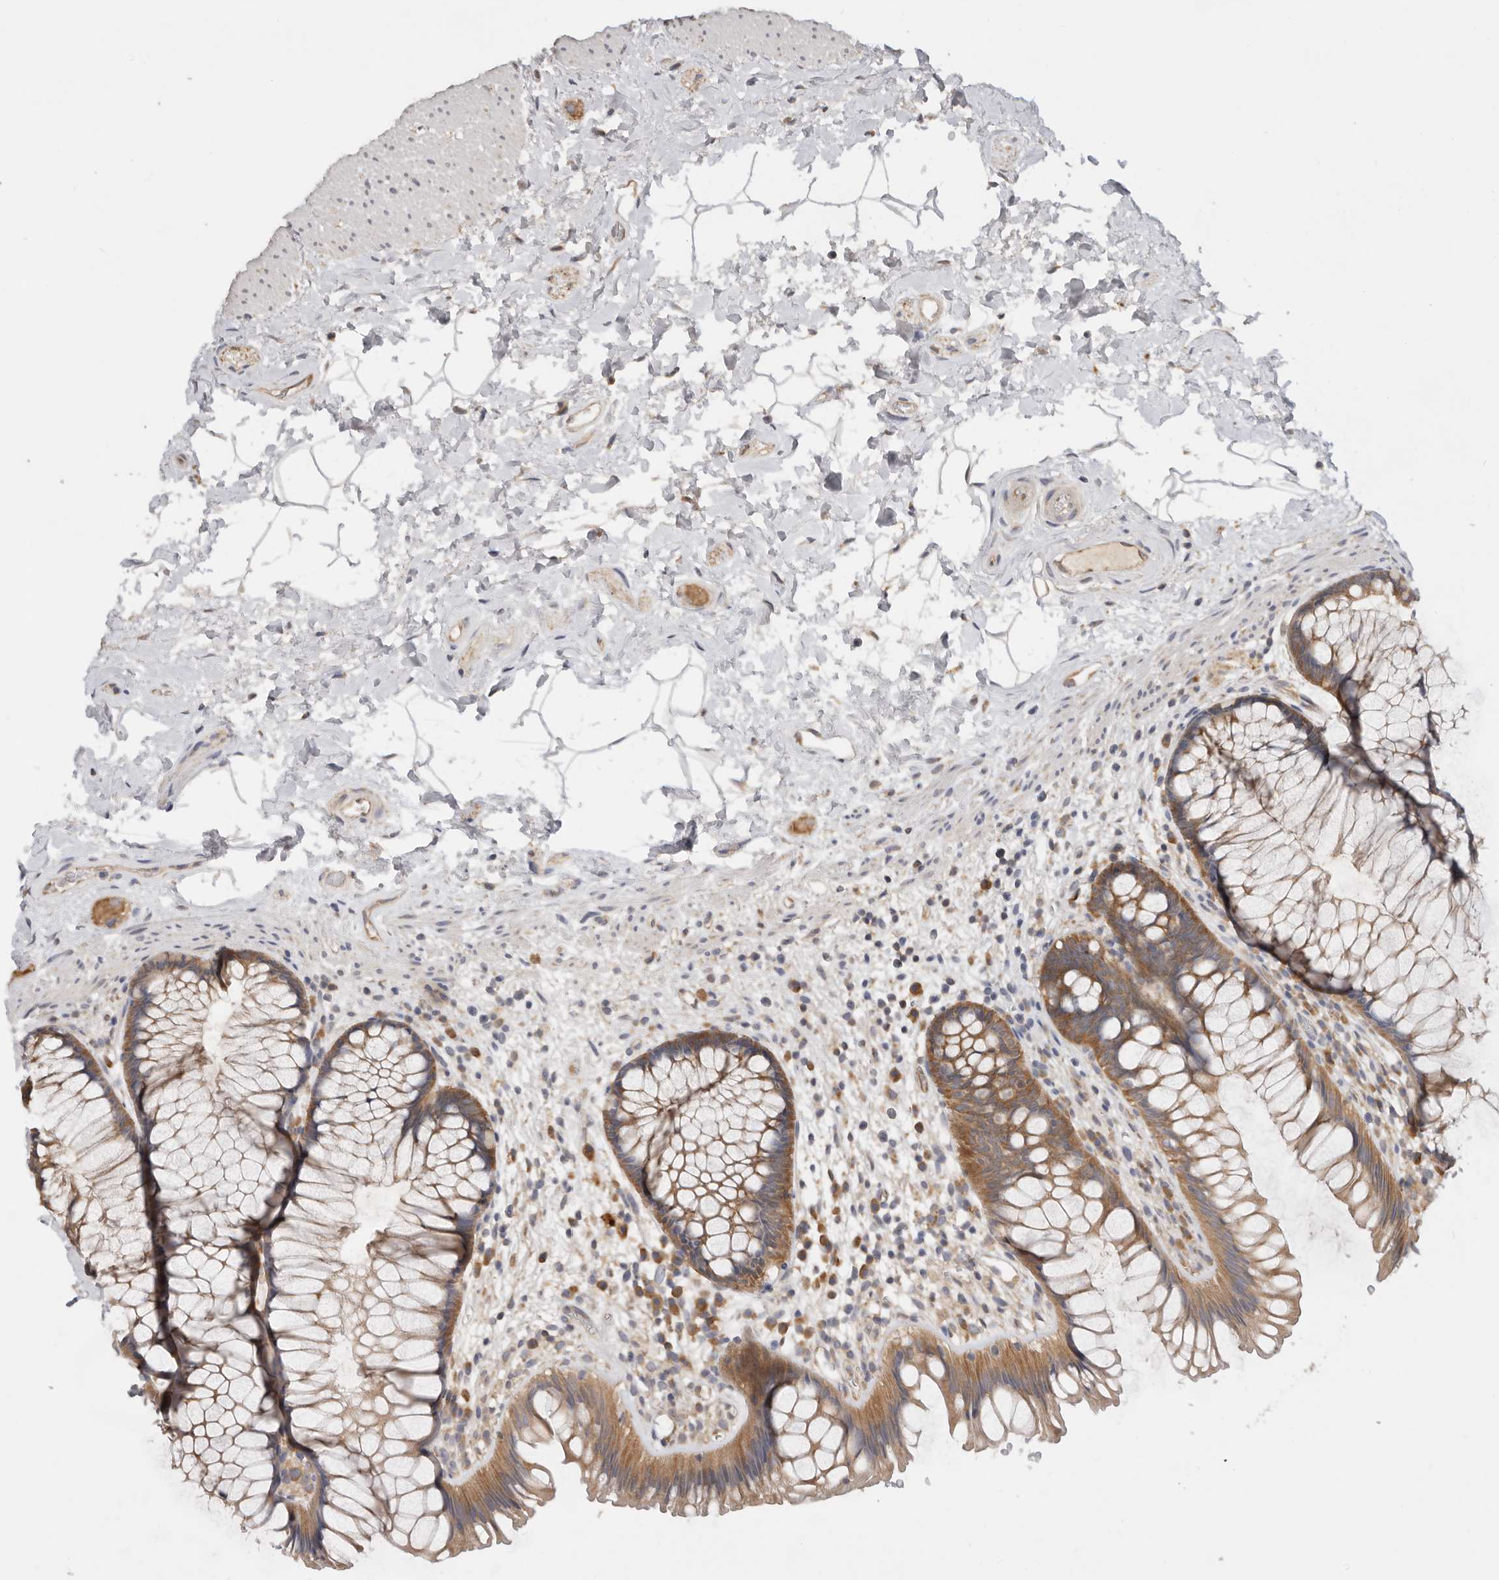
{"staining": {"intensity": "moderate", "quantity": ">75%", "location": "cytoplasmic/membranous"}, "tissue": "rectum", "cell_type": "Glandular cells", "image_type": "normal", "snomed": [{"axis": "morphology", "description": "Normal tissue, NOS"}, {"axis": "topography", "description": "Rectum"}], "caption": "Rectum stained with a brown dye exhibits moderate cytoplasmic/membranous positive positivity in approximately >75% of glandular cells.", "gene": "PPP1R42", "patient": {"sex": "male", "age": 51}}